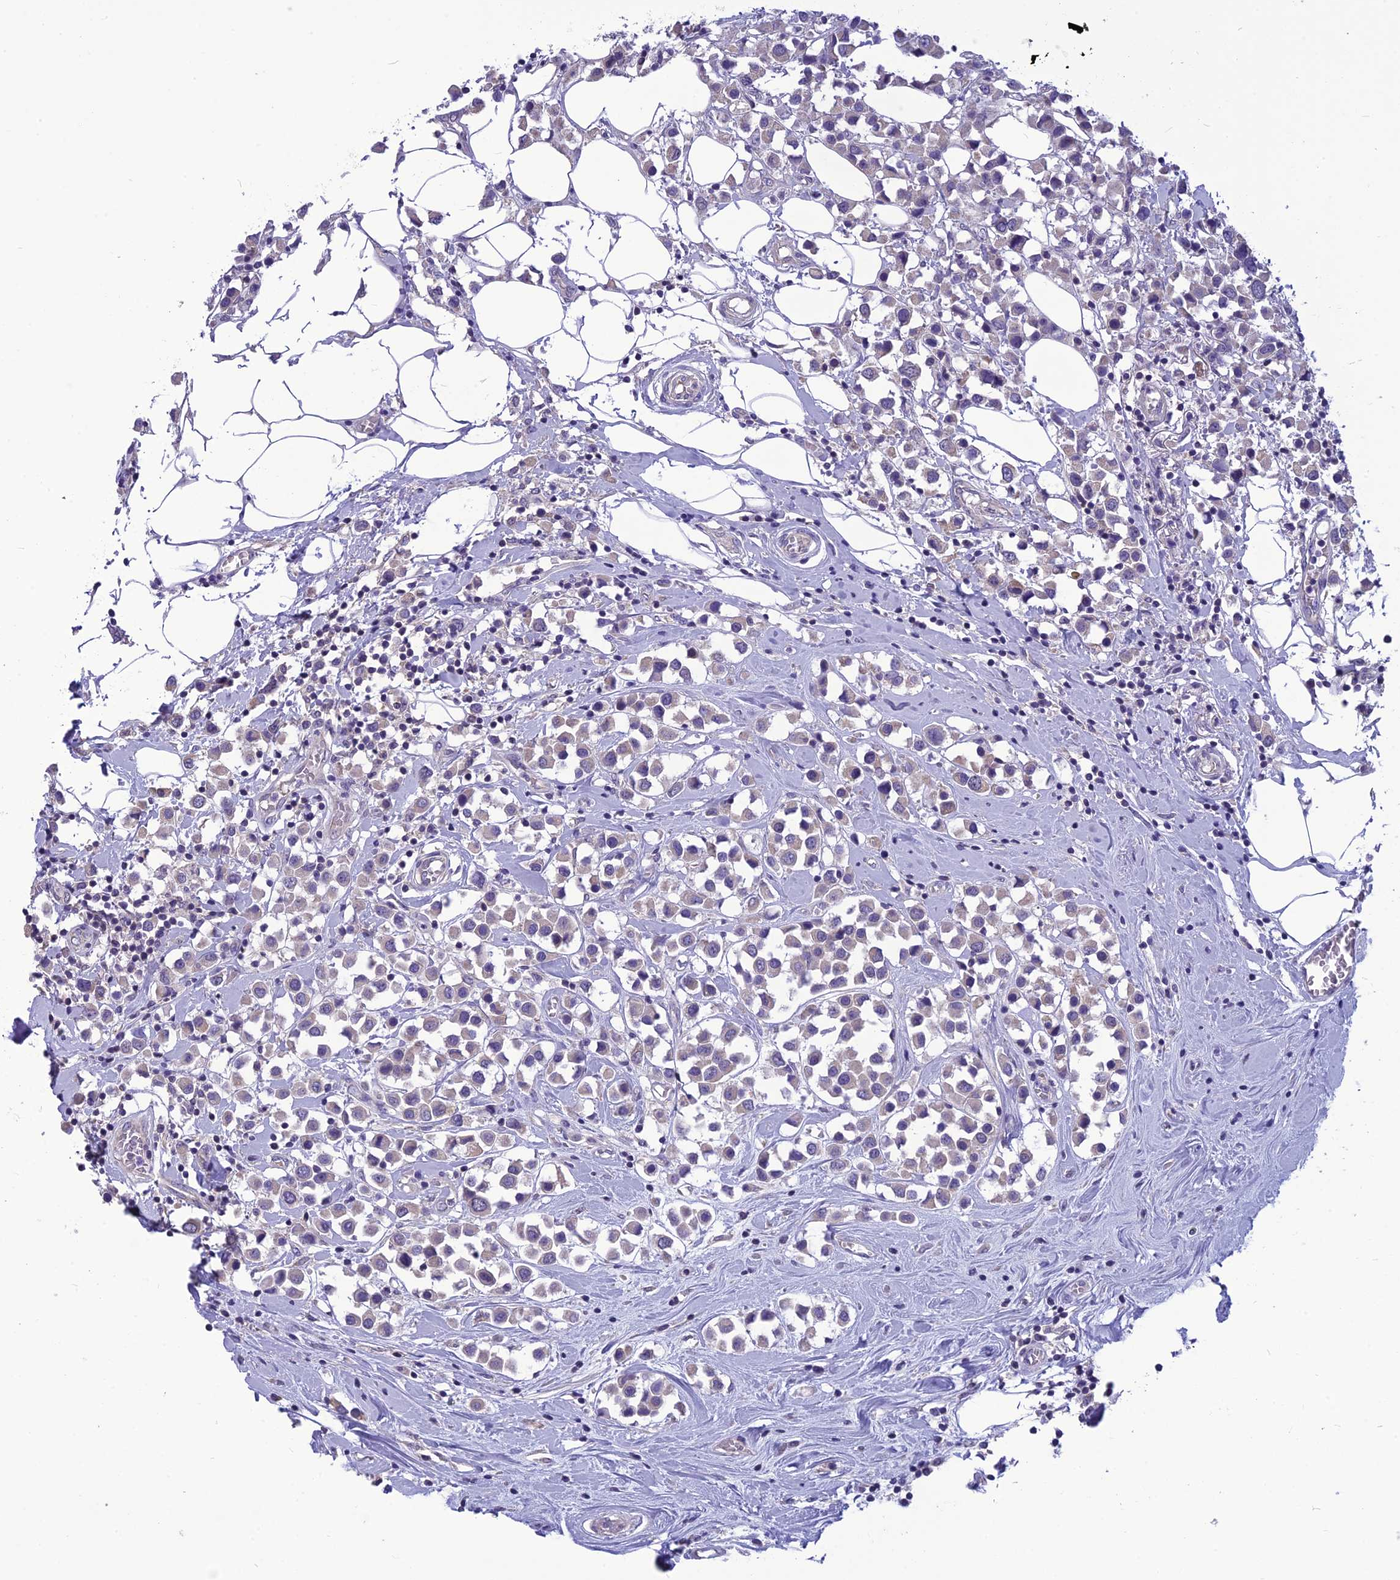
{"staining": {"intensity": "negative", "quantity": "none", "location": "none"}, "tissue": "breast cancer", "cell_type": "Tumor cells", "image_type": "cancer", "snomed": [{"axis": "morphology", "description": "Duct carcinoma"}, {"axis": "topography", "description": "Breast"}], "caption": "Immunohistochemical staining of human breast cancer reveals no significant positivity in tumor cells.", "gene": "PSMF1", "patient": {"sex": "female", "age": 61}}